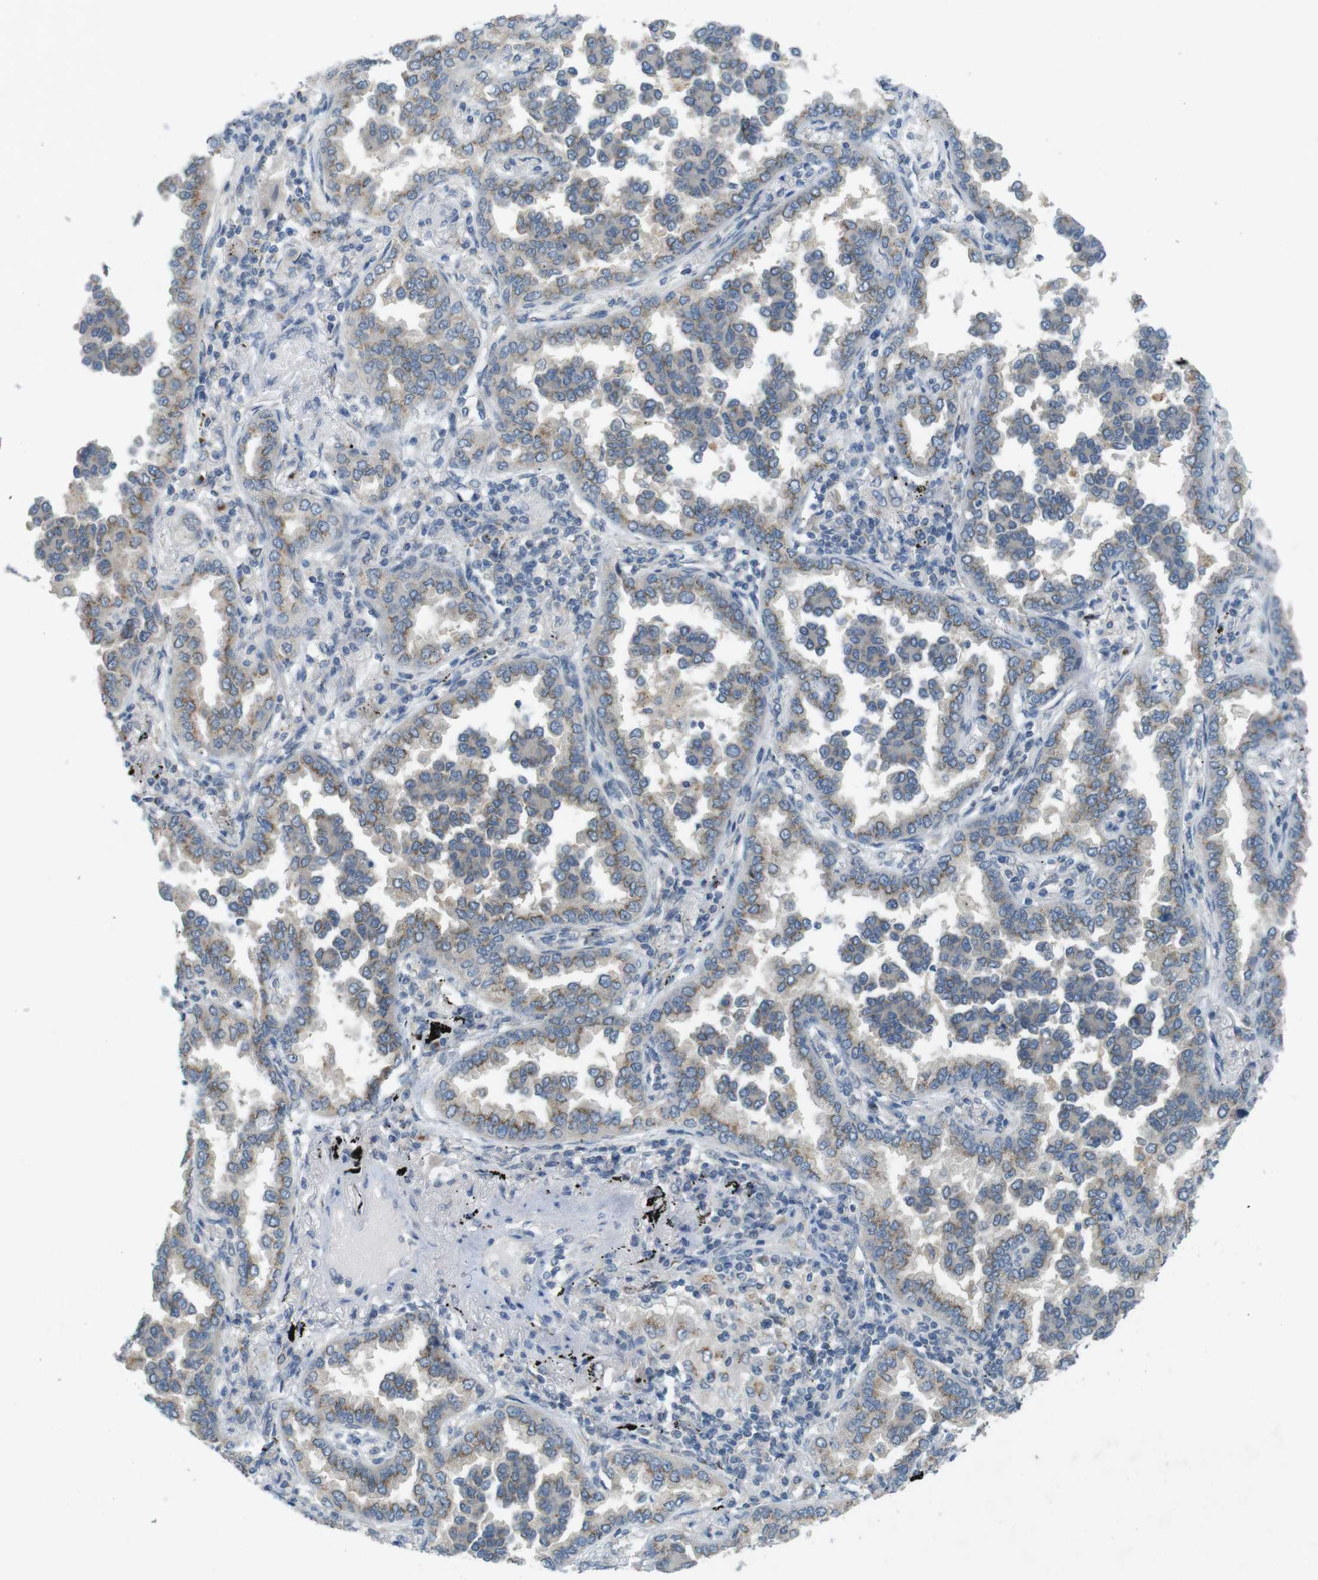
{"staining": {"intensity": "weak", "quantity": ">75%", "location": "cytoplasmic/membranous"}, "tissue": "lung cancer", "cell_type": "Tumor cells", "image_type": "cancer", "snomed": [{"axis": "morphology", "description": "Normal tissue, NOS"}, {"axis": "morphology", "description": "Adenocarcinoma, NOS"}, {"axis": "topography", "description": "Lung"}], "caption": "Immunohistochemistry of human lung cancer reveals low levels of weak cytoplasmic/membranous positivity in about >75% of tumor cells.", "gene": "YIPF3", "patient": {"sex": "male", "age": 59}}